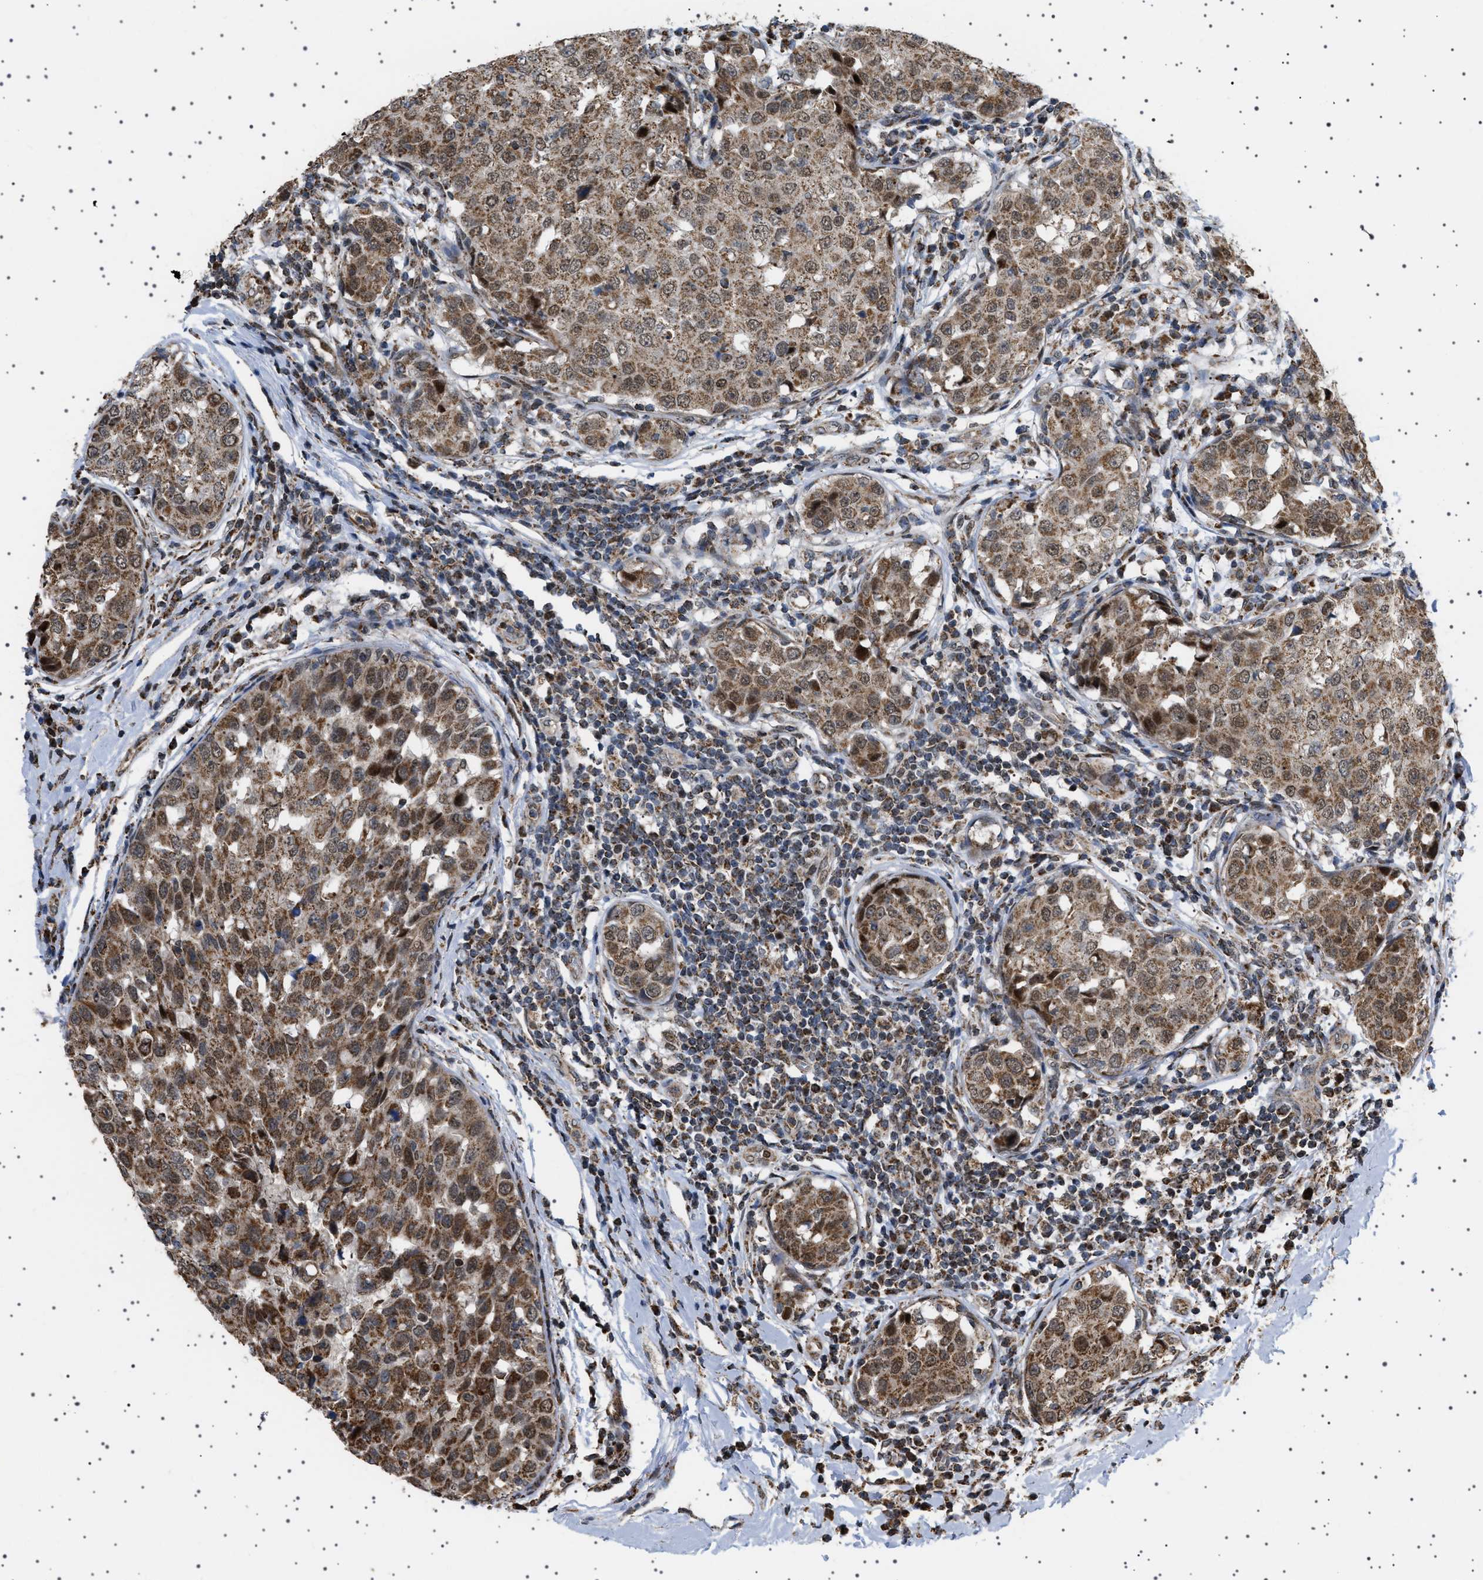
{"staining": {"intensity": "moderate", "quantity": ">75%", "location": "cytoplasmic/membranous,nuclear"}, "tissue": "breast cancer", "cell_type": "Tumor cells", "image_type": "cancer", "snomed": [{"axis": "morphology", "description": "Duct carcinoma"}, {"axis": "topography", "description": "Breast"}], "caption": "This image shows immunohistochemistry (IHC) staining of human breast invasive ductal carcinoma, with medium moderate cytoplasmic/membranous and nuclear positivity in approximately >75% of tumor cells.", "gene": "MELK", "patient": {"sex": "female", "age": 27}}